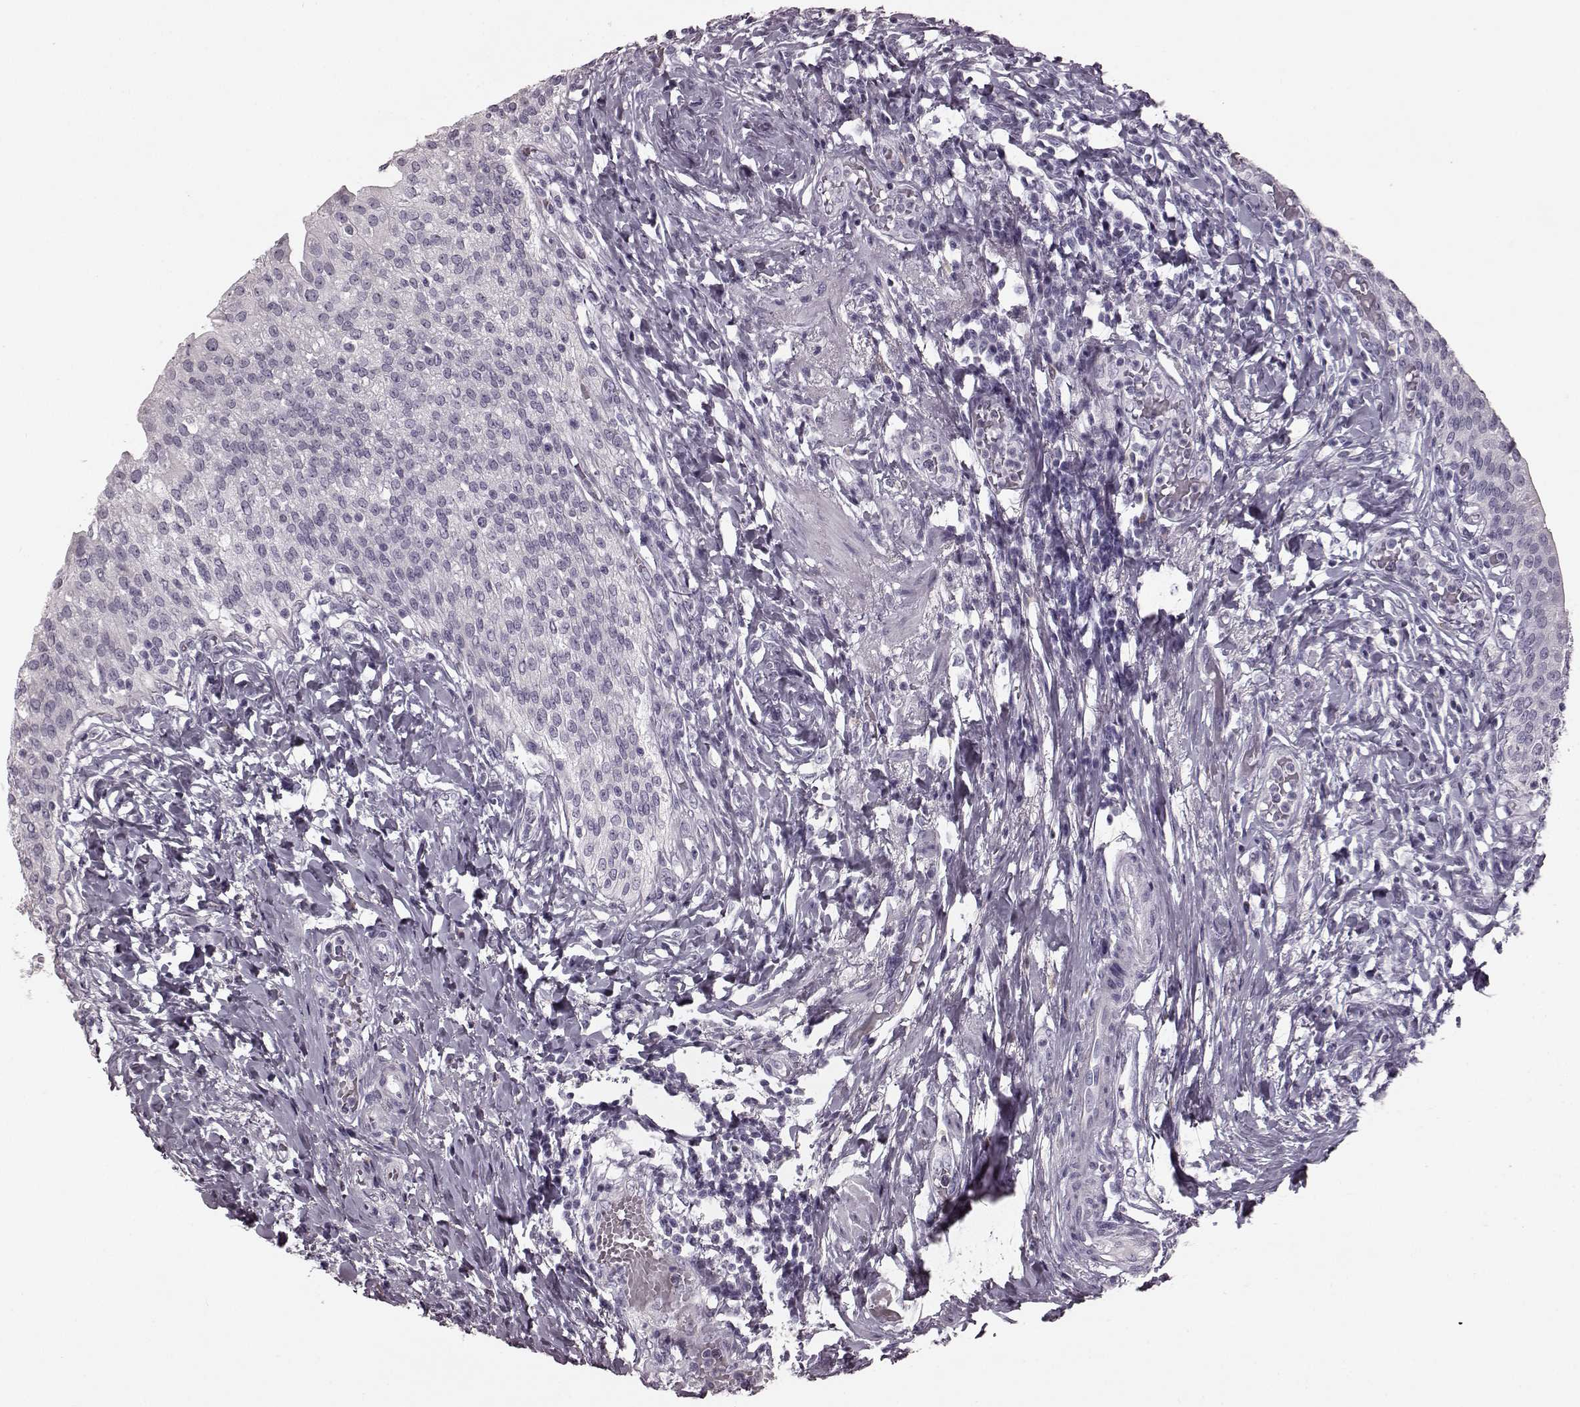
{"staining": {"intensity": "negative", "quantity": "none", "location": "none"}, "tissue": "urinary bladder", "cell_type": "Urothelial cells", "image_type": "normal", "snomed": [{"axis": "morphology", "description": "Normal tissue, NOS"}, {"axis": "morphology", "description": "Inflammation, NOS"}, {"axis": "topography", "description": "Urinary bladder"}], "caption": "Immunohistochemical staining of unremarkable human urinary bladder exhibits no significant expression in urothelial cells. Nuclei are stained in blue.", "gene": "TRPM1", "patient": {"sex": "male", "age": 64}}